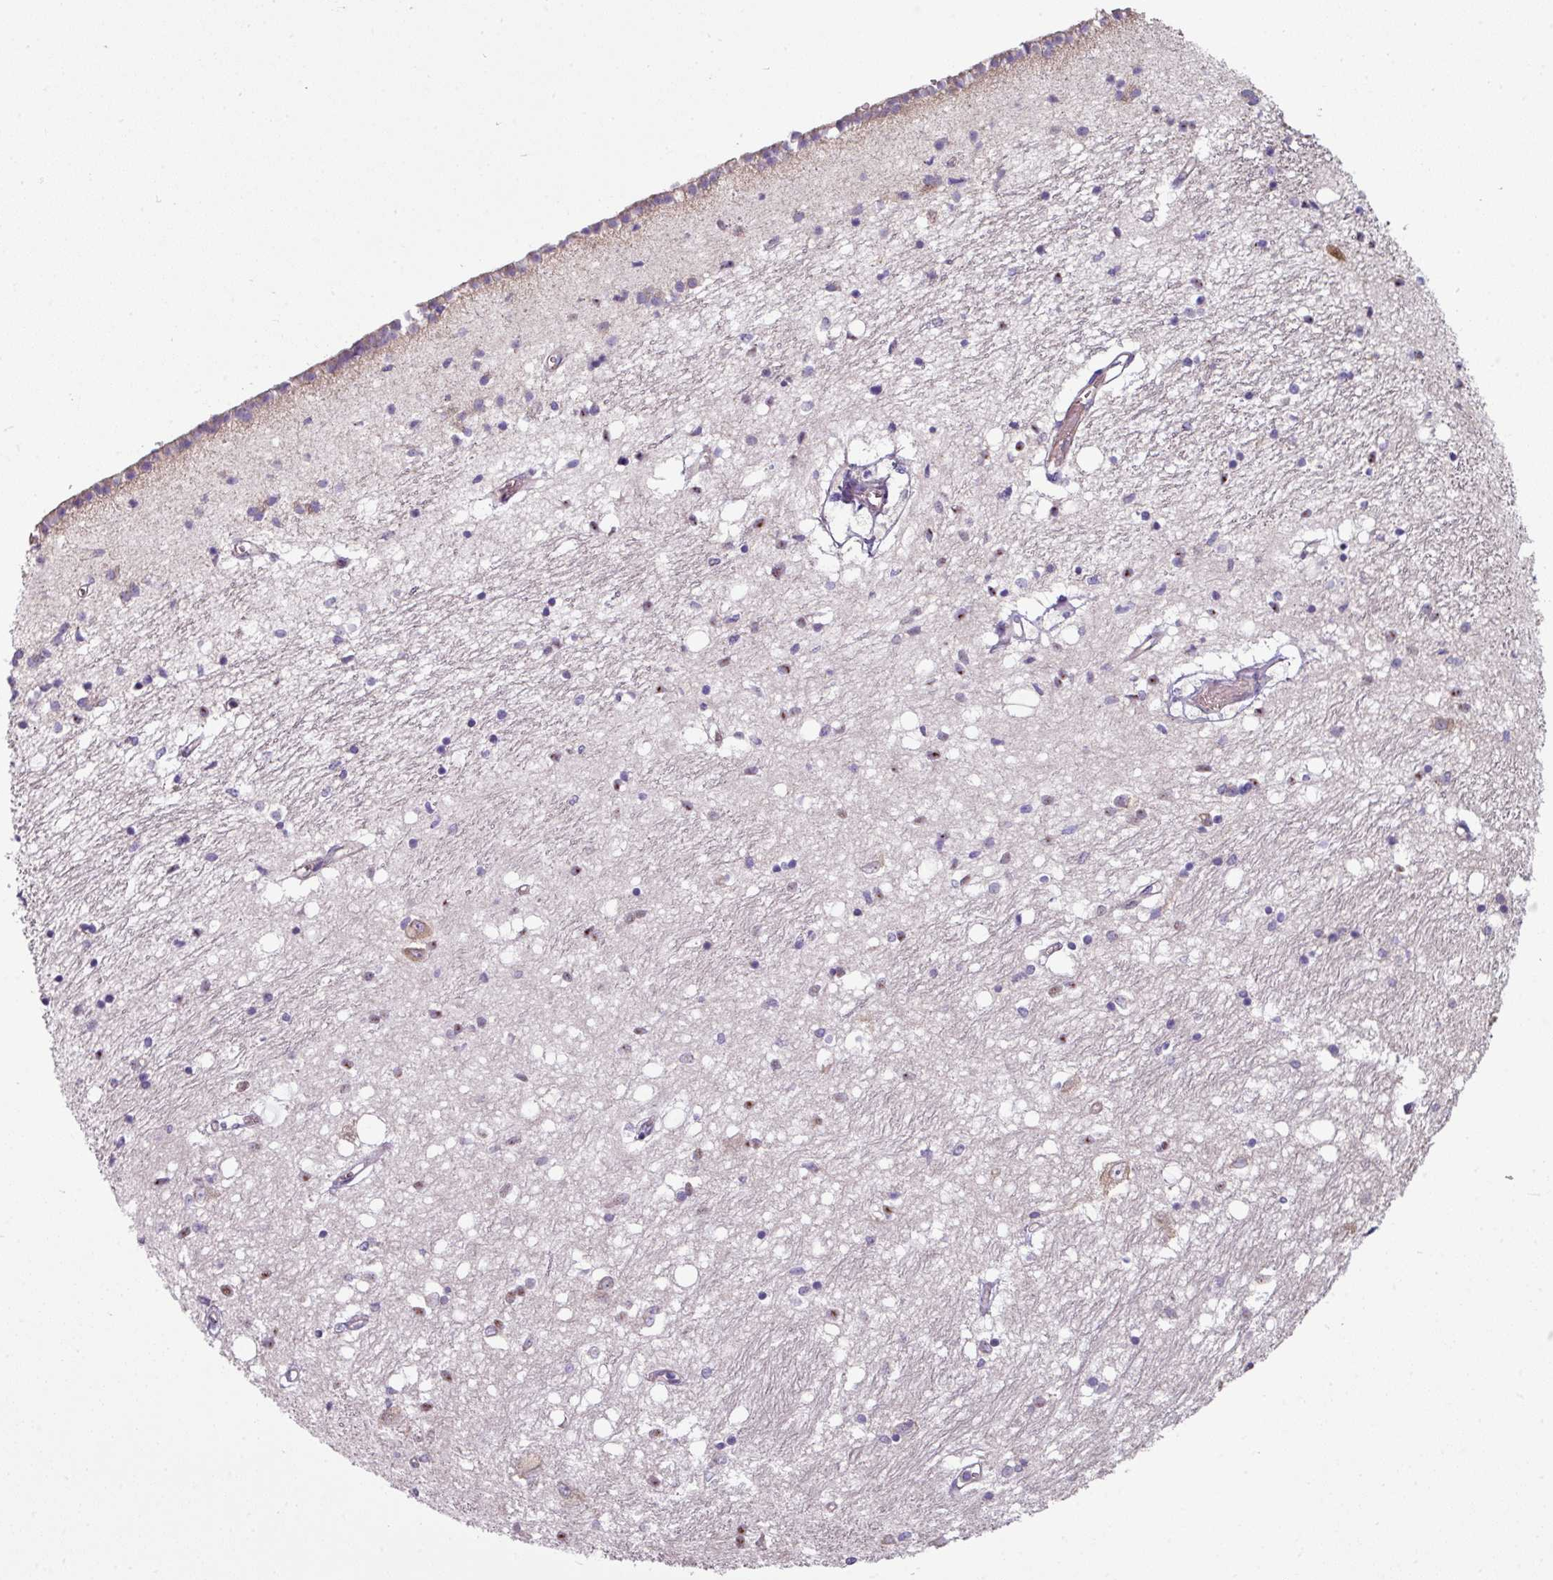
{"staining": {"intensity": "negative", "quantity": "none", "location": "none"}, "tissue": "caudate", "cell_type": "Glial cells", "image_type": "normal", "snomed": [{"axis": "morphology", "description": "Normal tissue, NOS"}, {"axis": "topography", "description": "Lateral ventricle wall"}], "caption": "This is an immunohistochemistry (IHC) micrograph of benign caudate. There is no expression in glial cells.", "gene": "LRRC9", "patient": {"sex": "male", "age": 70}}